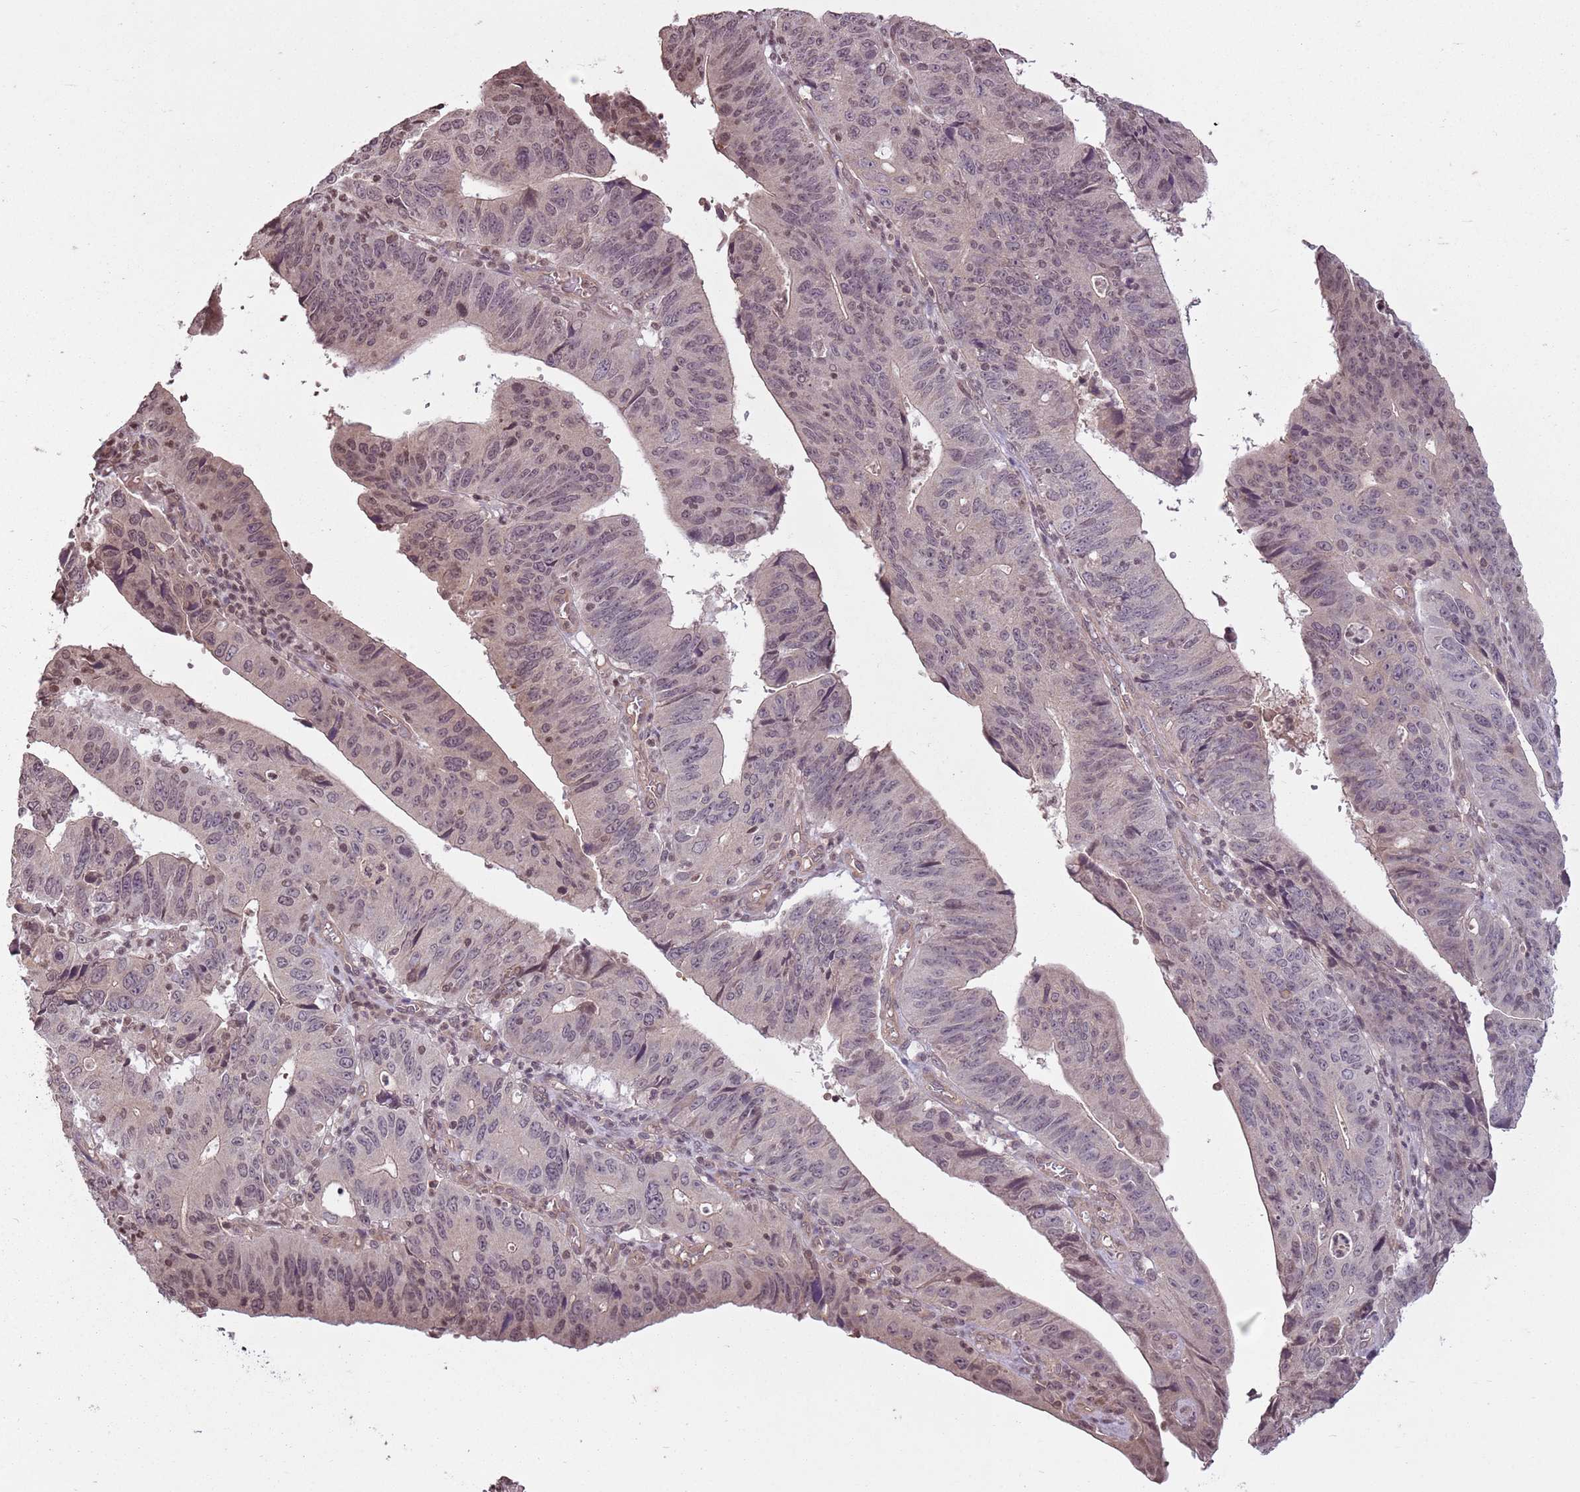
{"staining": {"intensity": "weak", "quantity": "<25%", "location": "nuclear"}, "tissue": "stomach cancer", "cell_type": "Tumor cells", "image_type": "cancer", "snomed": [{"axis": "morphology", "description": "Adenocarcinoma, NOS"}, {"axis": "topography", "description": "Stomach"}], "caption": "DAB (3,3'-diaminobenzidine) immunohistochemical staining of human adenocarcinoma (stomach) reveals no significant expression in tumor cells.", "gene": "CAPN9", "patient": {"sex": "male", "age": 59}}